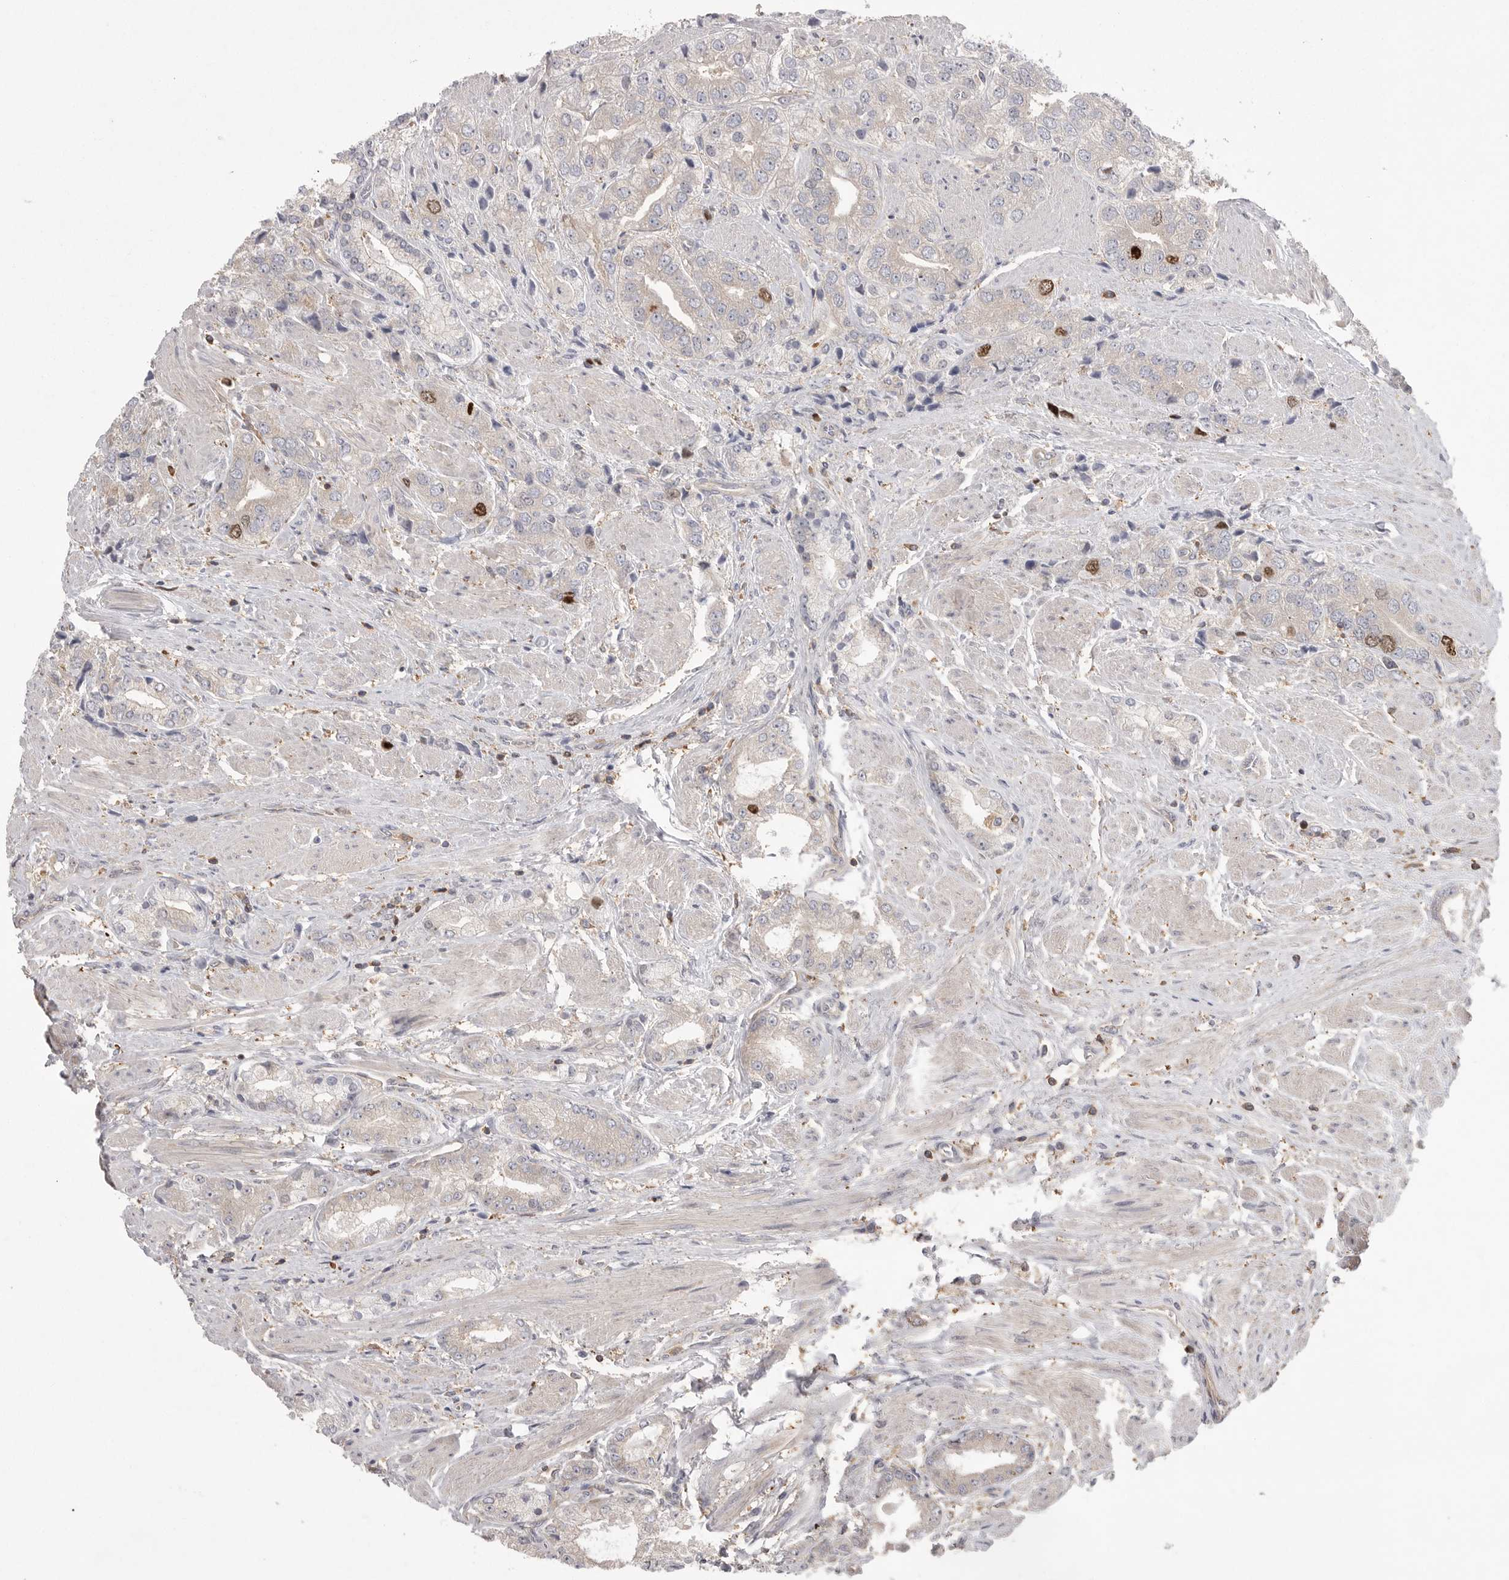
{"staining": {"intensity": "strong", "quantity": "<25%", "location": "nuclear"}, "tissue": "prostate cancer", "cell_type": "Tumor cells", "image_type": "cancer", "snomed": [{"axis": "morphology", "description": "Adenocarcinoma, High grade"}, {"axis": "topography", "description": "Prostate"}], "caption": "Human high-grade adenocarcinoma (prostate) stained for a protein (brown) exhibits strong nuclear positive positivity in about <25% of tumor cells.", "gene": "TOP2A", "patient": {"sex": "male", "age": 50}}